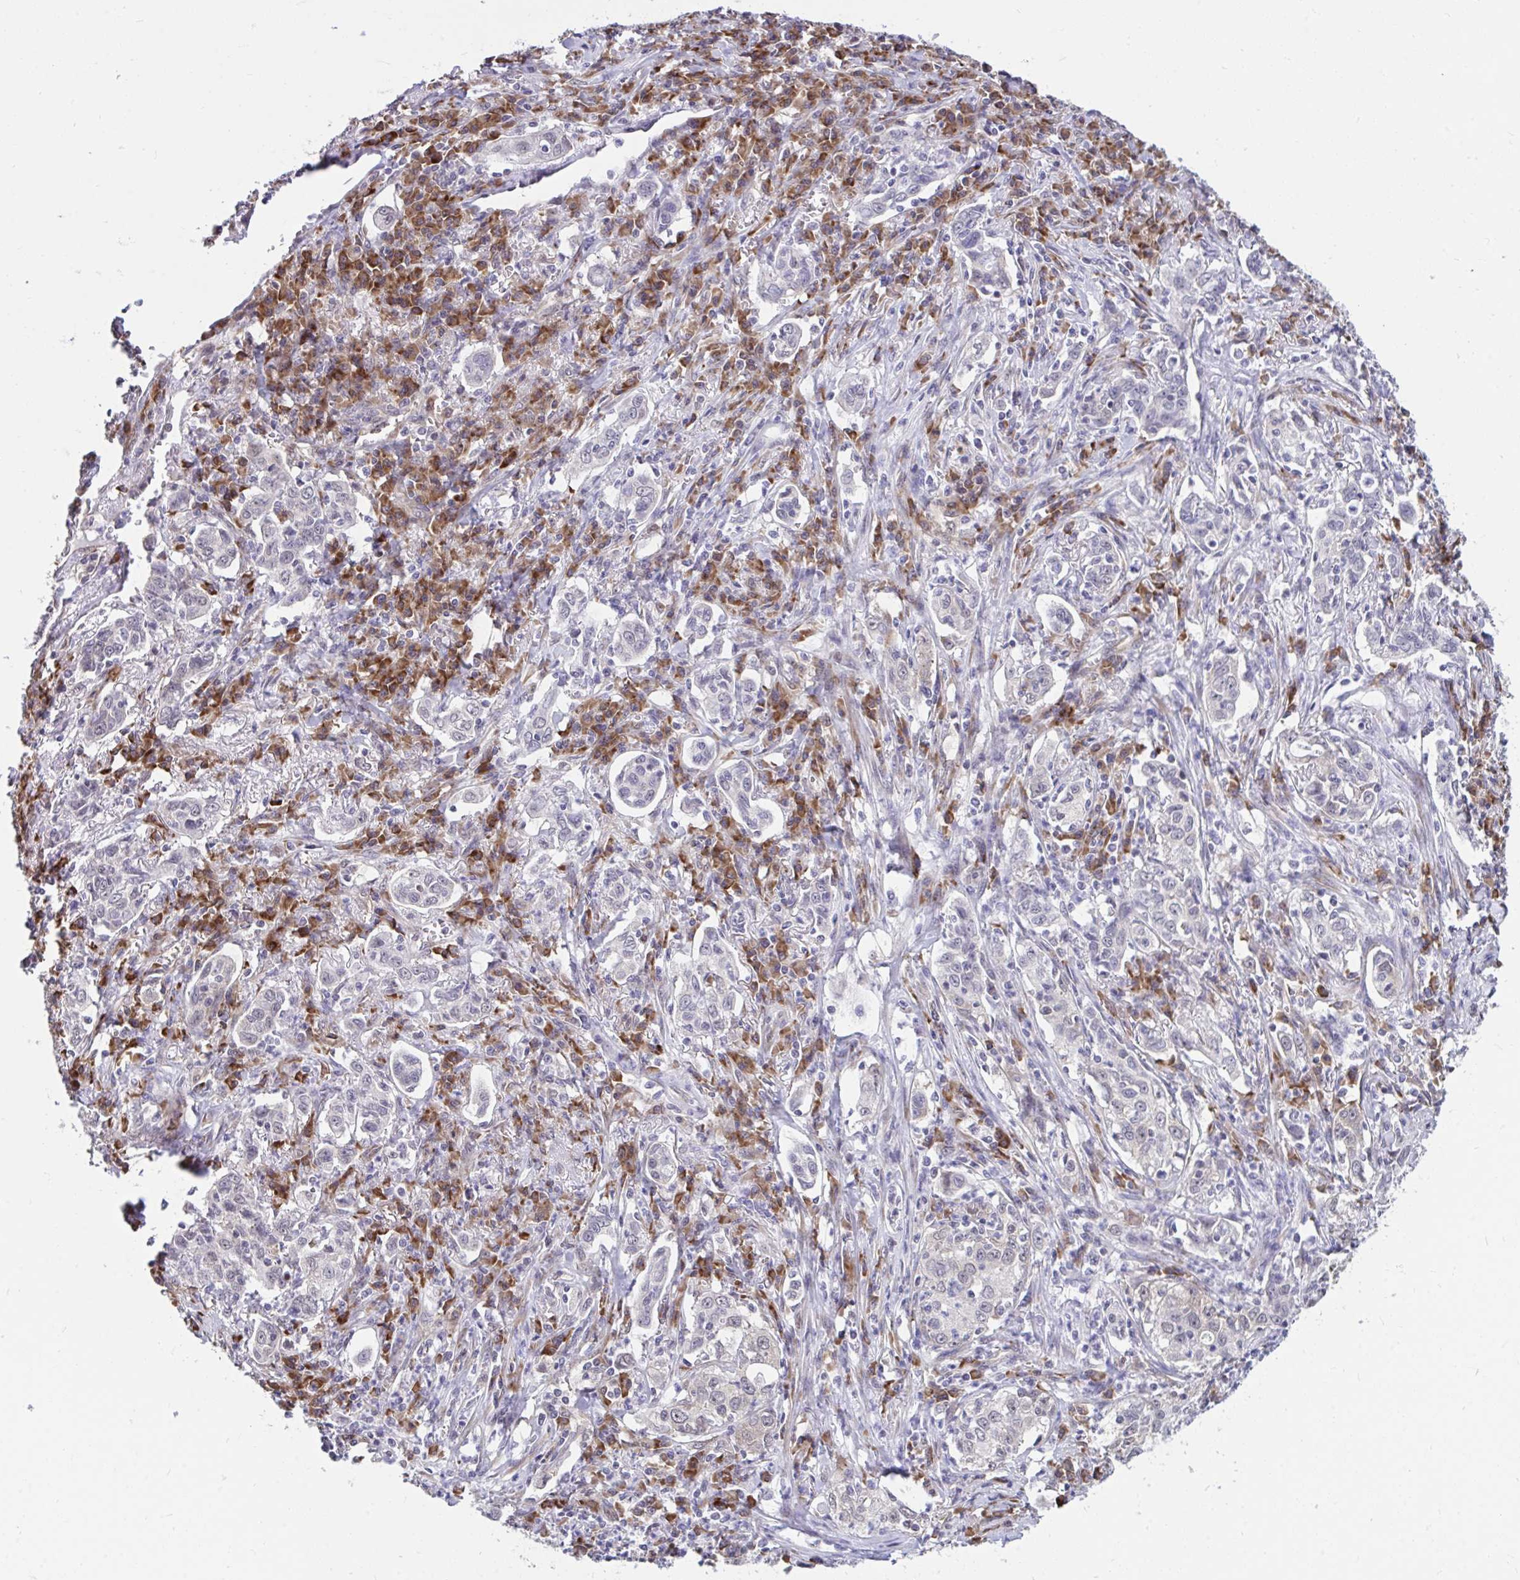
{"staining": {"intensity": "moderate", "quantity": "<25%", "location": "cytoplasmic/membranous"}, "tissue": "lung cancer", "cell_type": "Tumor cells", "image_type": "cancer", "snomed": [{"axis": "morphology", "description": "Squamous cell carcinoma, NOS"}, {"axis": "topography", "description": "Lung"}], "caption": "A high-resolution image shows immunohistochemistry (IHC) staining of lung squamous cell carcinoma, which shows moderate cytoplasmic/membranous expression in about <25% of tumor cells. (IHC, brightfield microscopy, high magnification).", "gene": "SELENON", "patient": {"sex": "male", "age": 71}}